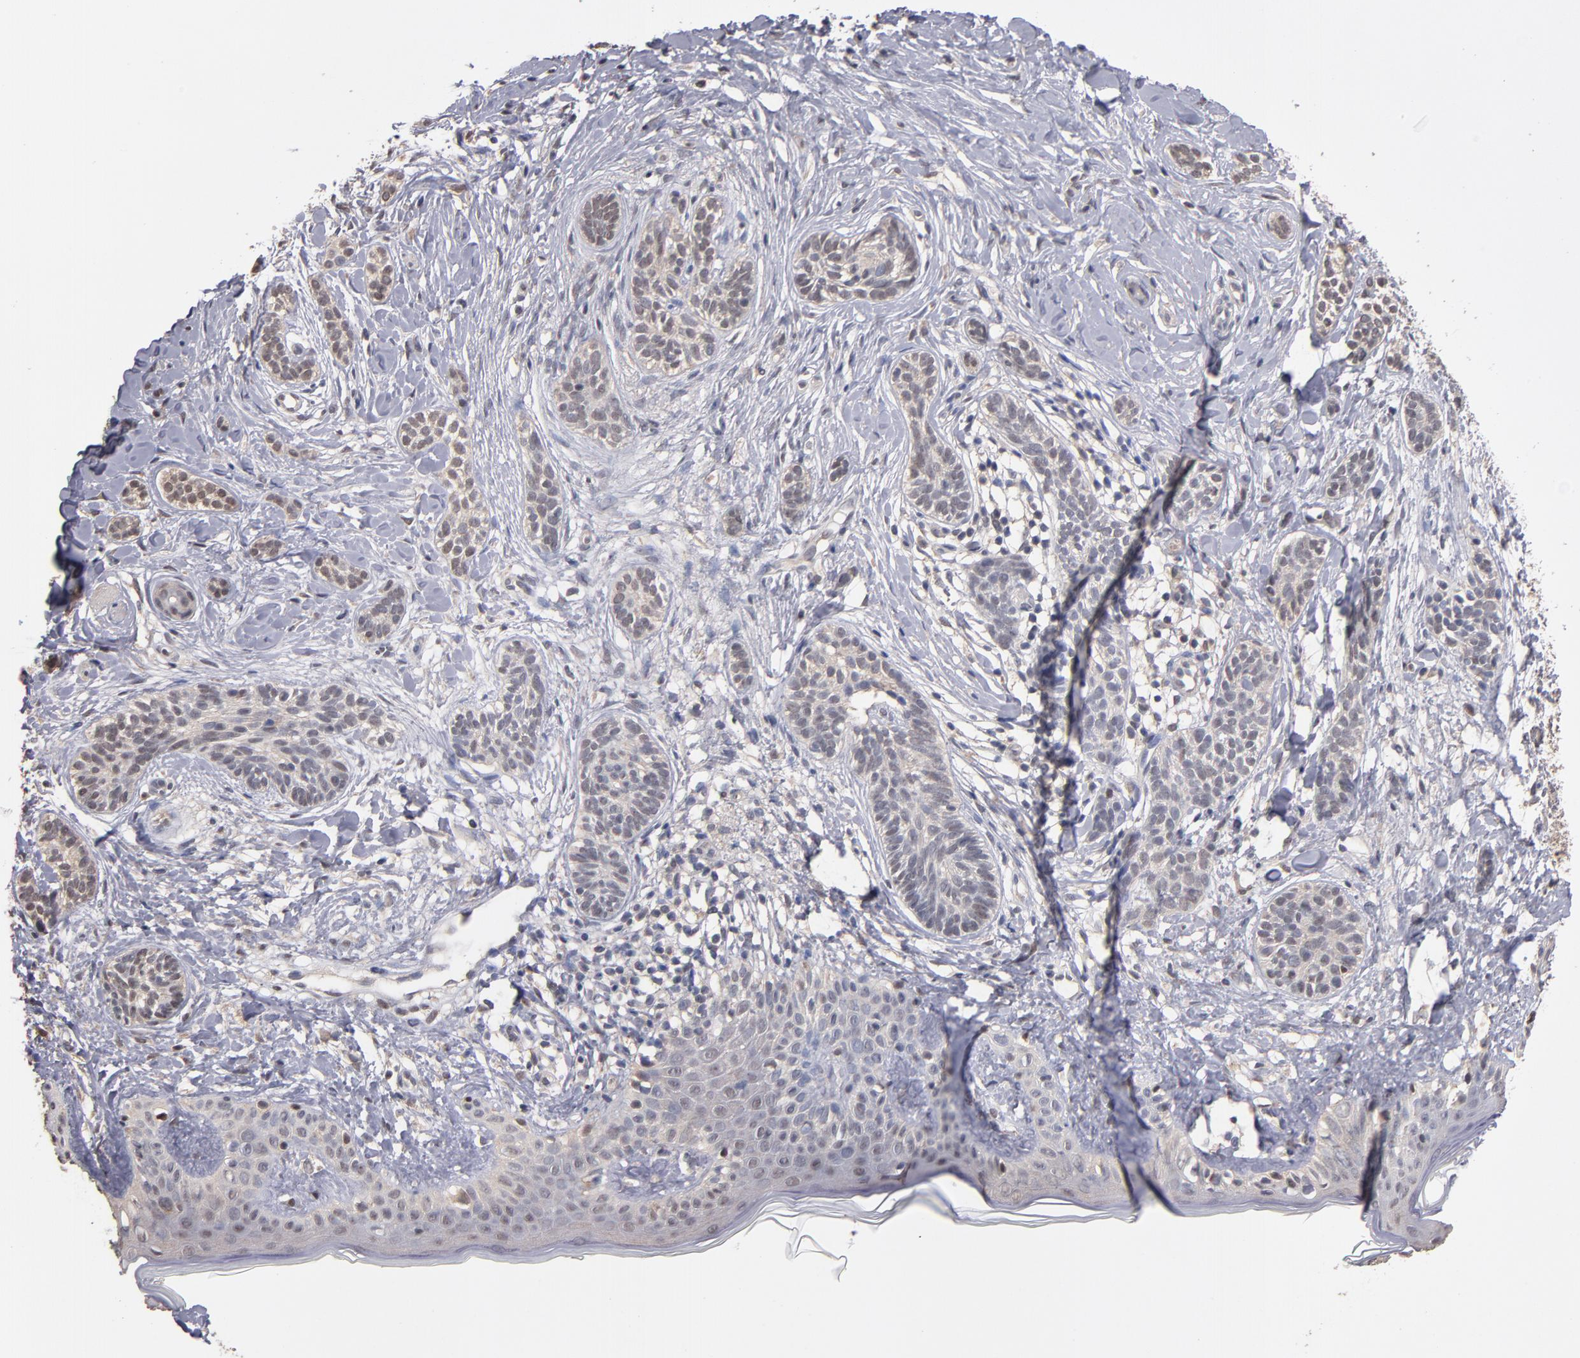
{"staining": {"intensity": "weak", "quantity": "<25%", "location": "cytoplasmic/membranous"}, "tissue": "skin cancer", "cell_type": "Tumor cells", "image_type": "cancer", "snomed": [{"axis": "morphology", "description": "Normal tissue, NOS"}, {"axis": "morphology", "description": "Basal cell carcinoma"}, {"axis": "topography", "description": "Skin"}], "caption": "Immunohistochemical staining of human skin cancer reveals no significant positivity in tumor cells. (DAB (3,3'-diaminobenzidine) immunohistochemistry (IHC), high magnification).", "gene": "PSMD10", "patient": {"sex": "male", "age": 63}}